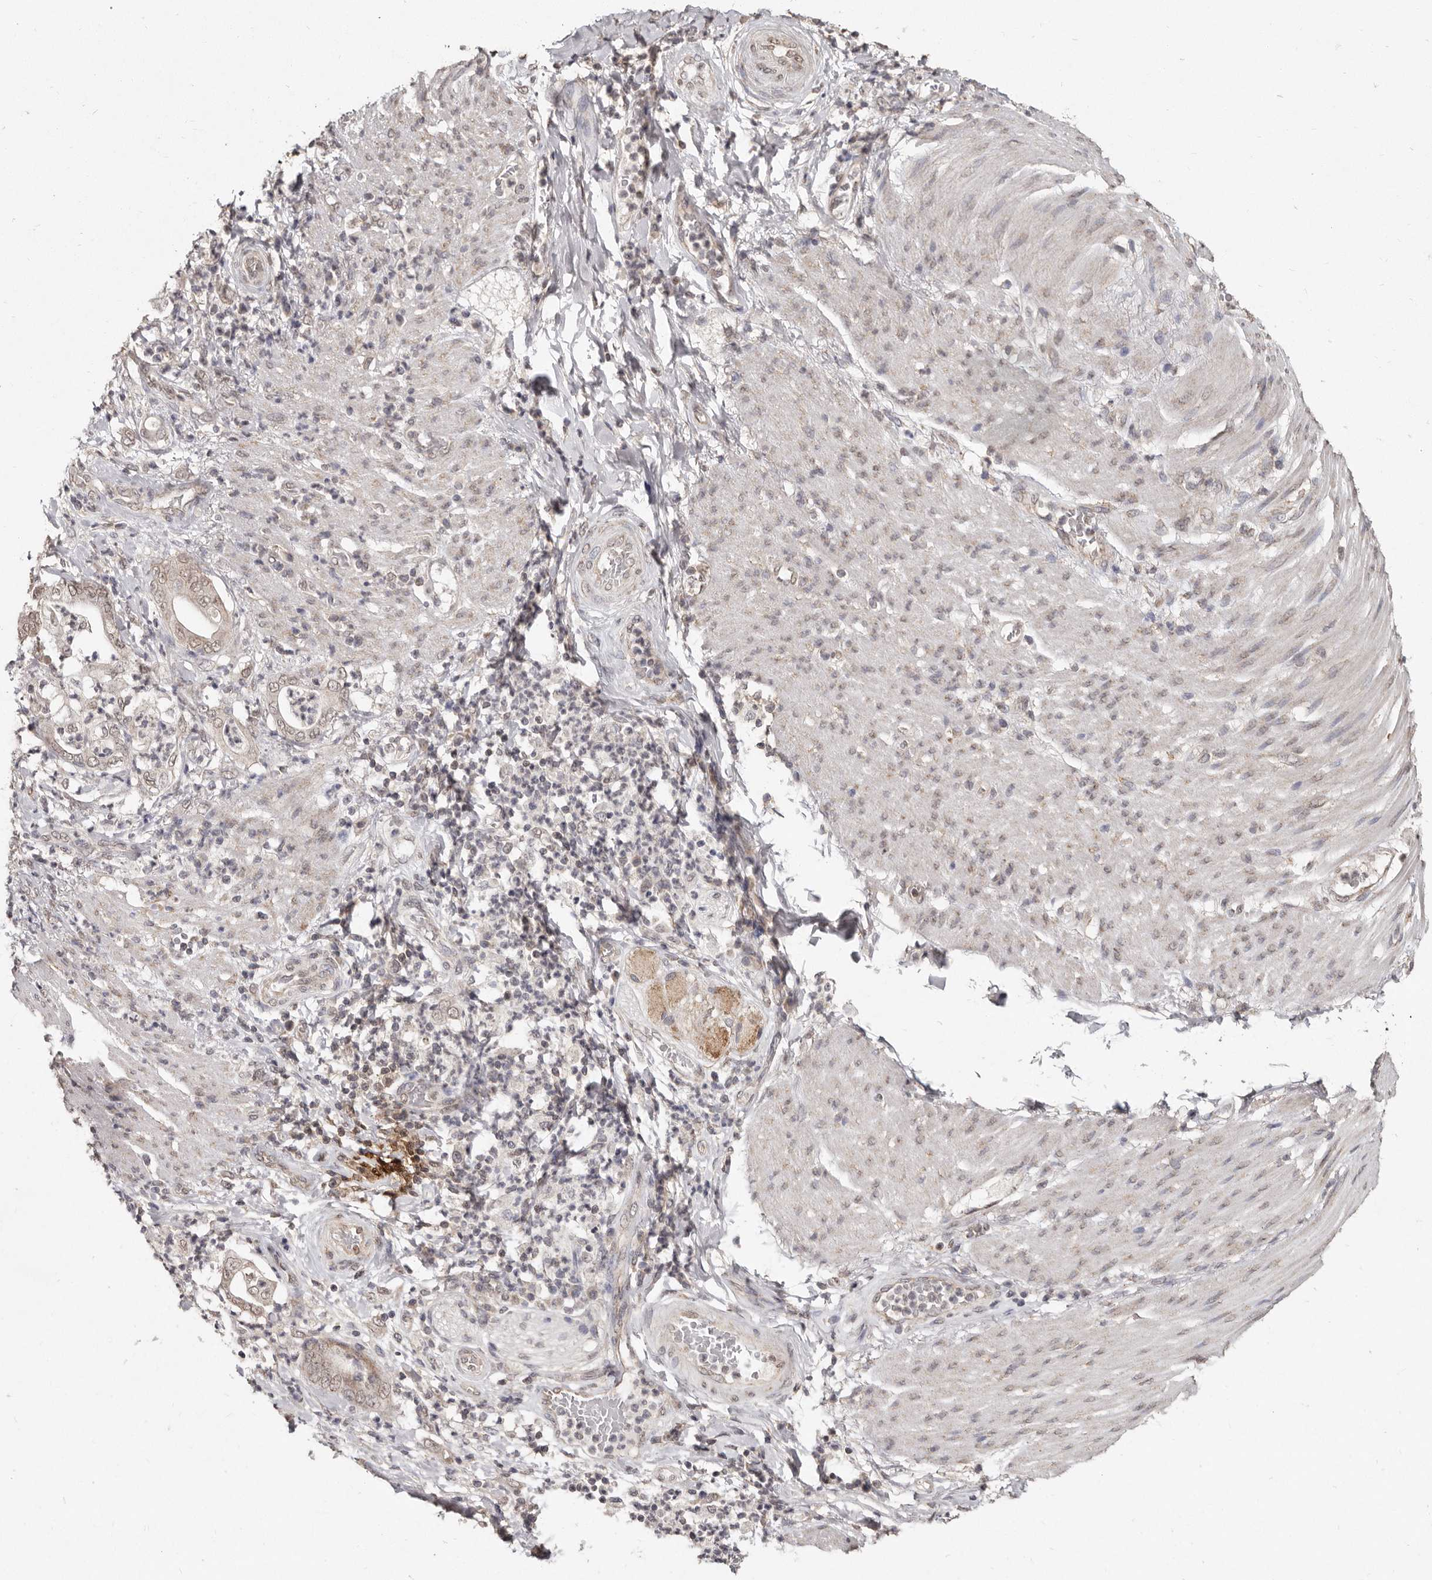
{"staining": {"intensity": "weak", "quantity": ">75%", "location": "nuclear"}, "tissue": "stomach cancer", "cell_type": "Tumor cells", "image_type": "cancer", "snomed": [{"axis": "morphology", "description": "Adenocarcinoma, NOS"}, {"axis": "topography", "description": "Stomach"}], "caption": "The image reveals staining of adenocarcinoma (stomach), revealing weak nuclear protein expression (brown color) within tumor cells. The protein of interest is stained brown, and the nuclei are stained in blue (DAB (3,3'-diaminobenzidine) IHC with brightfield microscopy, high magnification).", "gene": "LINGO2", "patient": {"sex": "female", "age": 73}}